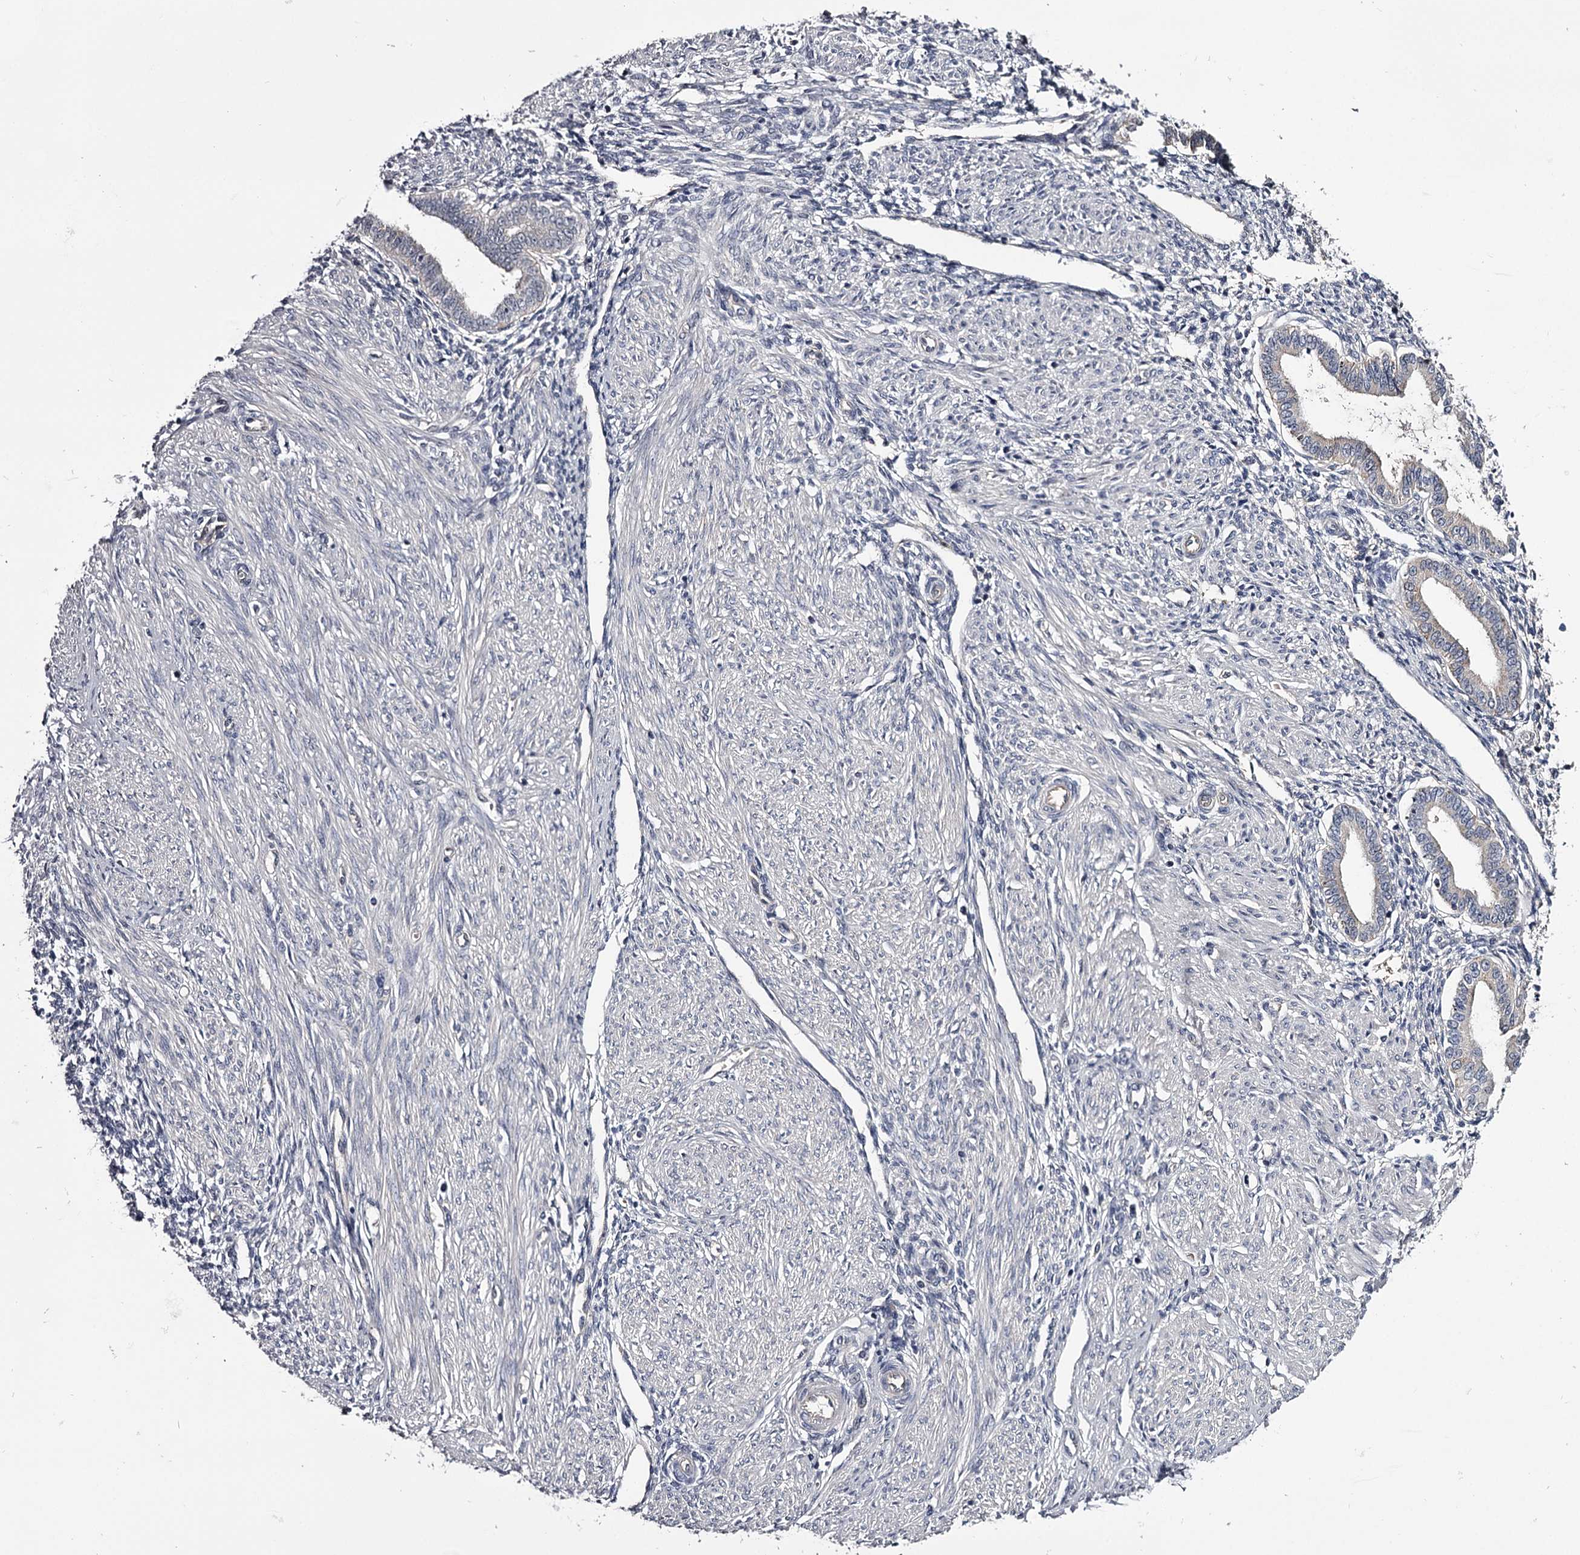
{"staining": {"intensity": "negative", "quantity": "none", "location": "none"}, "tissue": "endometrium", "cell_type": "Cells in endometrial stroma", "image_type": "normal", "snomed": [{"axis": "morphology", "description": "Normal tissue, NOS"}, {"axis": "topography", "description": "Endometrium"}], "caption": "Cells in endometrial stroma are negative for protein expression in benign human endometrium. (DAB immunohistochemistry with hematoxylin counter stain).", "gene": "GSTO1", "patient": {"sex": "female", "age": 53}}